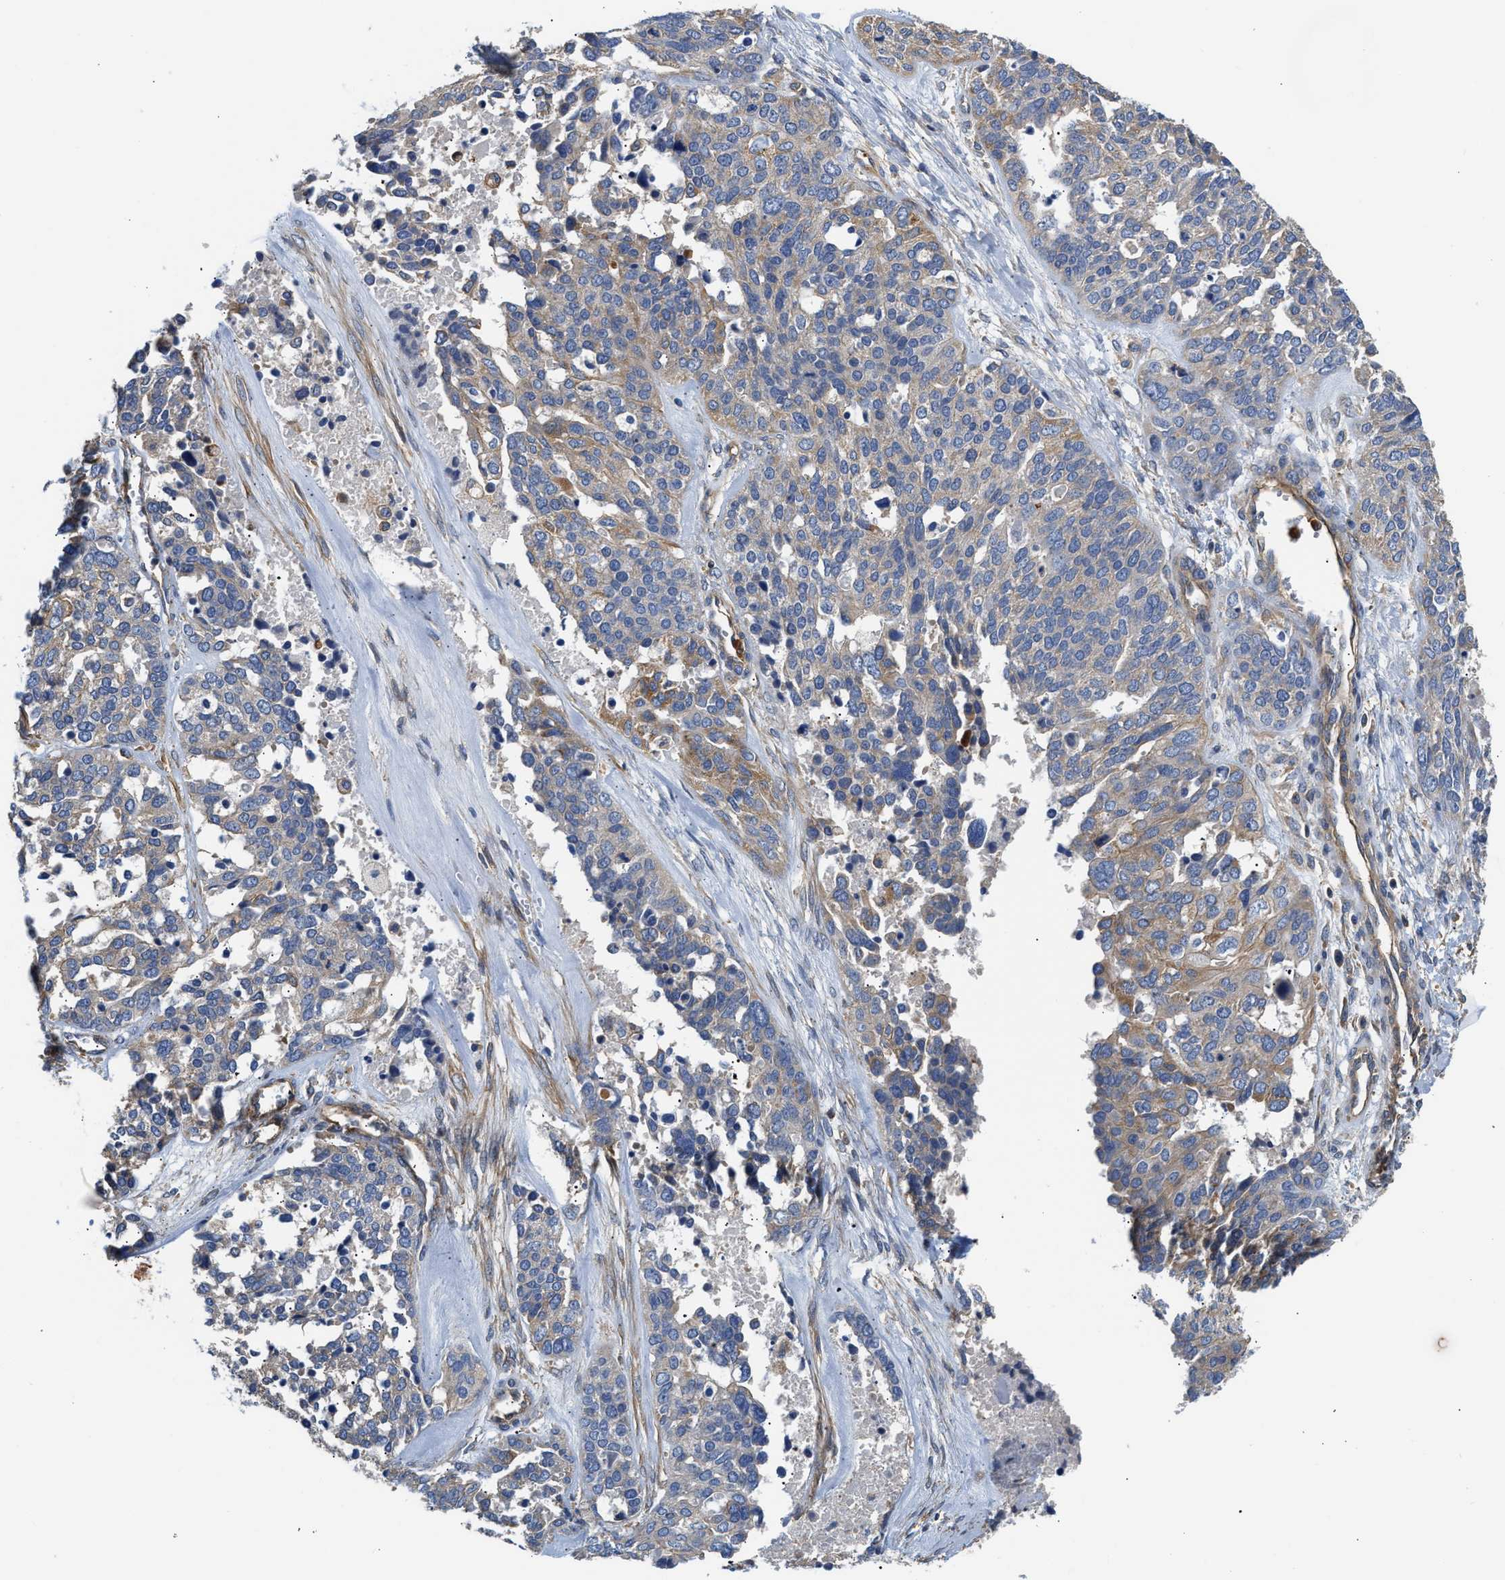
{"staining": {"intensity": "weak", "quantity": "<25%", "location": "cytoplasmic/membranous"}, "tissue": "ovarian cancer", "cell_type": "Tumor cells", "image_type": "cancer", "snomed": [{"axis": "morphology", "description": "Cystadenocarcinoma, serous, NOS"}, {"axis": "topography", "description": "Ovary"}], "caption": "This micrograph is of ovarian cancer stained with IHC to label a protein in brown with the nuclei are counter-stained blue. There is no positivity in tumor cells. (DAB (3,3'-diaminobenzidine) IHC with hematoxylin counter stain).", "gene": "SAMD9L", "patient": {"sex": "female", "age": 44}}